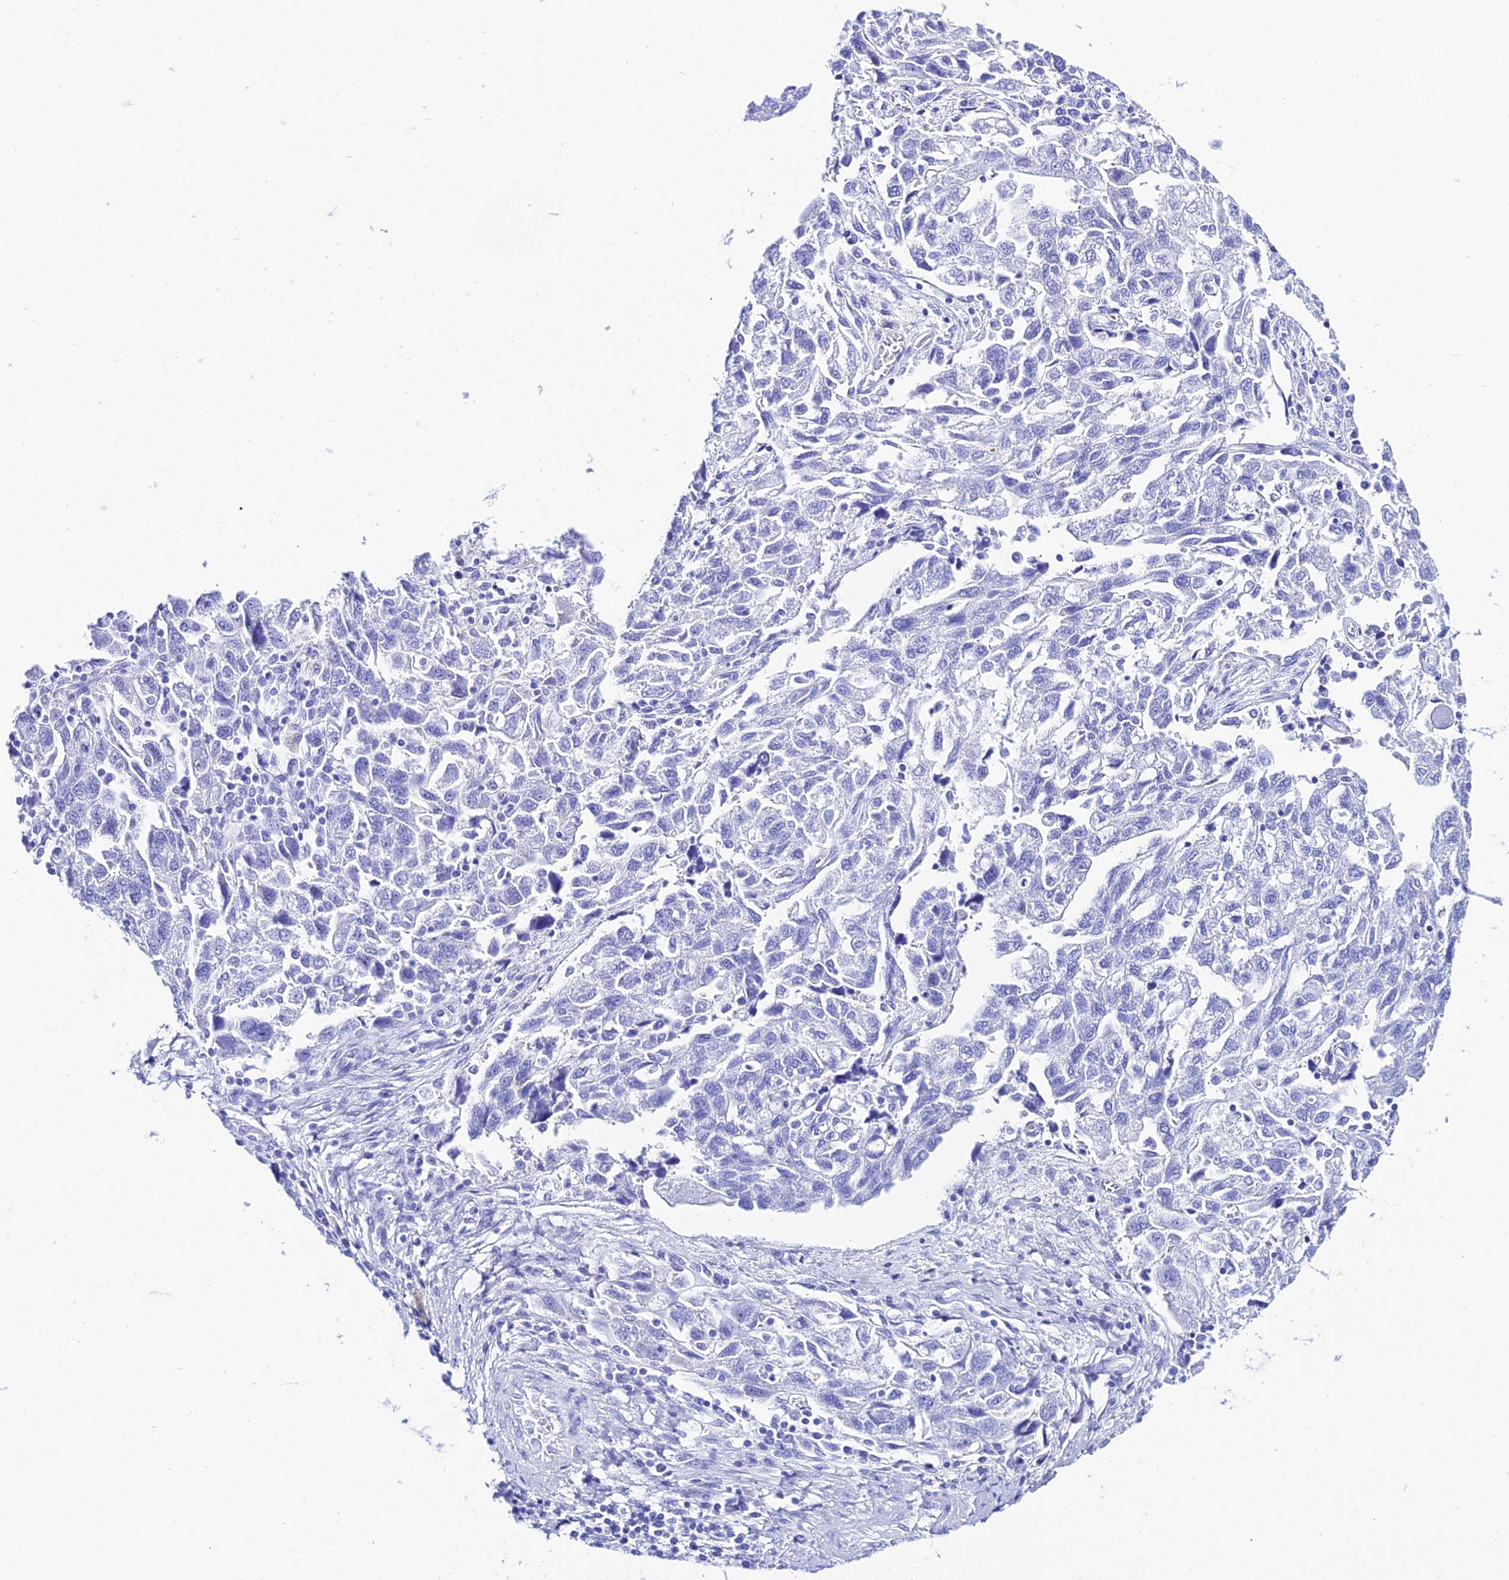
{"staining": {"intensity": "negative", "quantity": "none", "location": "none"}, "tissue": "ovarian cancer", "cell_type": "Tumor cells", "image_type": "cancer", "snomed": [{"axis": "morphology", "description": "Carcinoma, NOS"}, {"axis": "morphology", "description": "Cystadenocarcinoma, serous, NOS"}, {"axis": "topography", "description": "Ovary"}], "caption": "An immunohistochemistry (IHC) photomicrograph of carcinoma (ovarian) is shown. There is no staining in tumor cells of carcinoma (ovarian). (Stains: DAB (3,3'-diaminobenzidine) immunohistochemistry with hematoxylin counter stain, Microscopy: brightfield microscopy at high magnification).", "gene": "TRMT44", "patient": {"sex": "female", "age": 69}}